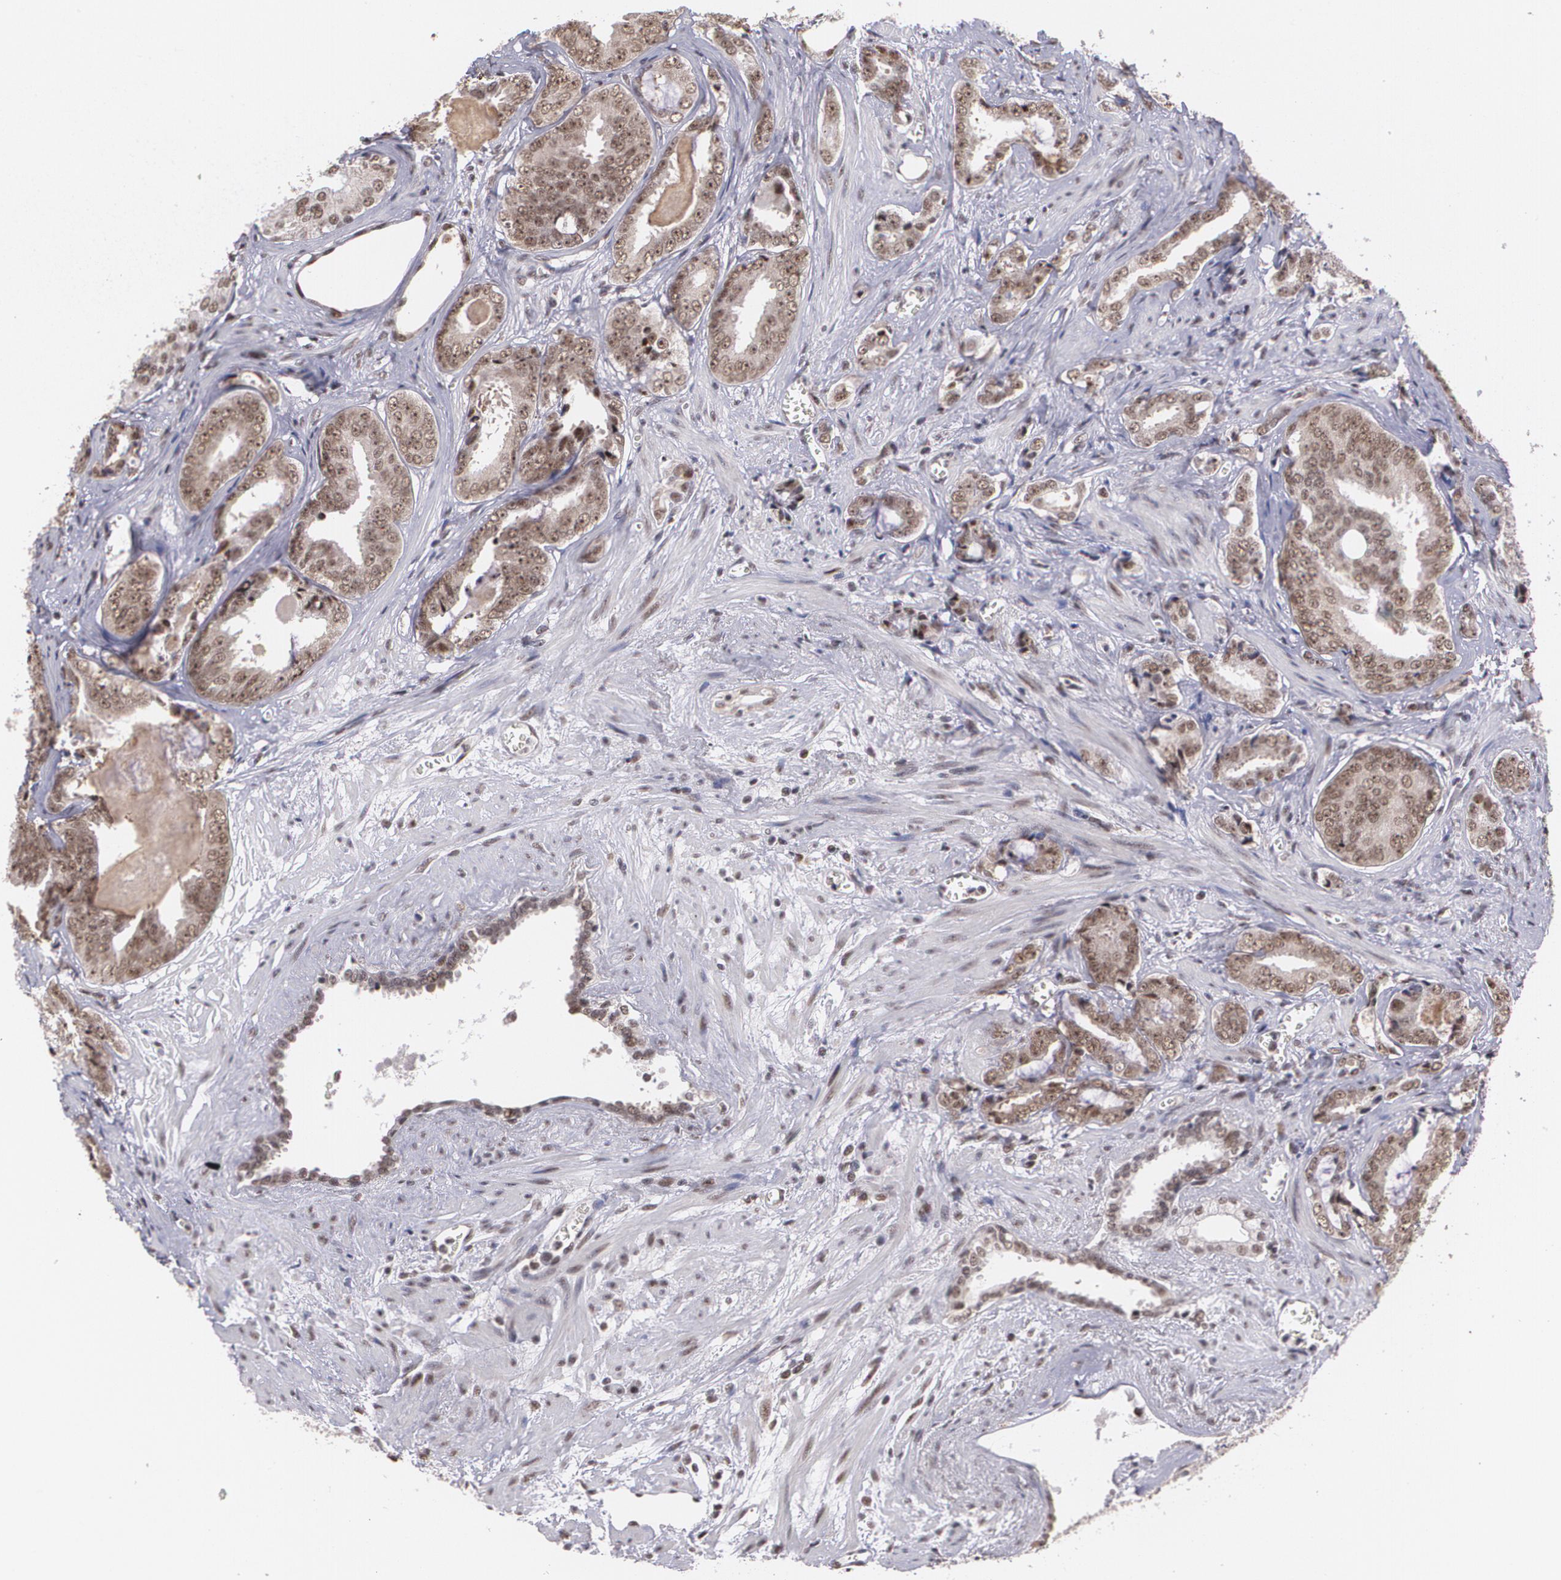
{"staining": {"intensity": "moderate", "quantity": ">75%", "location": "cytoplasmic/membranous,nuclear"}, "tissue": "prostate cancer", "cell_type": "Tumor cells", "image_type": "cancer", "snomed": [{"axis": "morphology", "description": "Adenocarcinoma, Medium grade"}, {"axis": "topography", "description": "Prostate"}], "caption": "There is medium levels of moderate cytoplasmic/membranous and nuclear staining in tumor cells of prostate cancer (adenocarcinoma (medium-grade)), as demonstrated by immunohistochemical staining (brown color).", "gene": "C6orf15", "patient": {"sex": "male", "age": 79}}